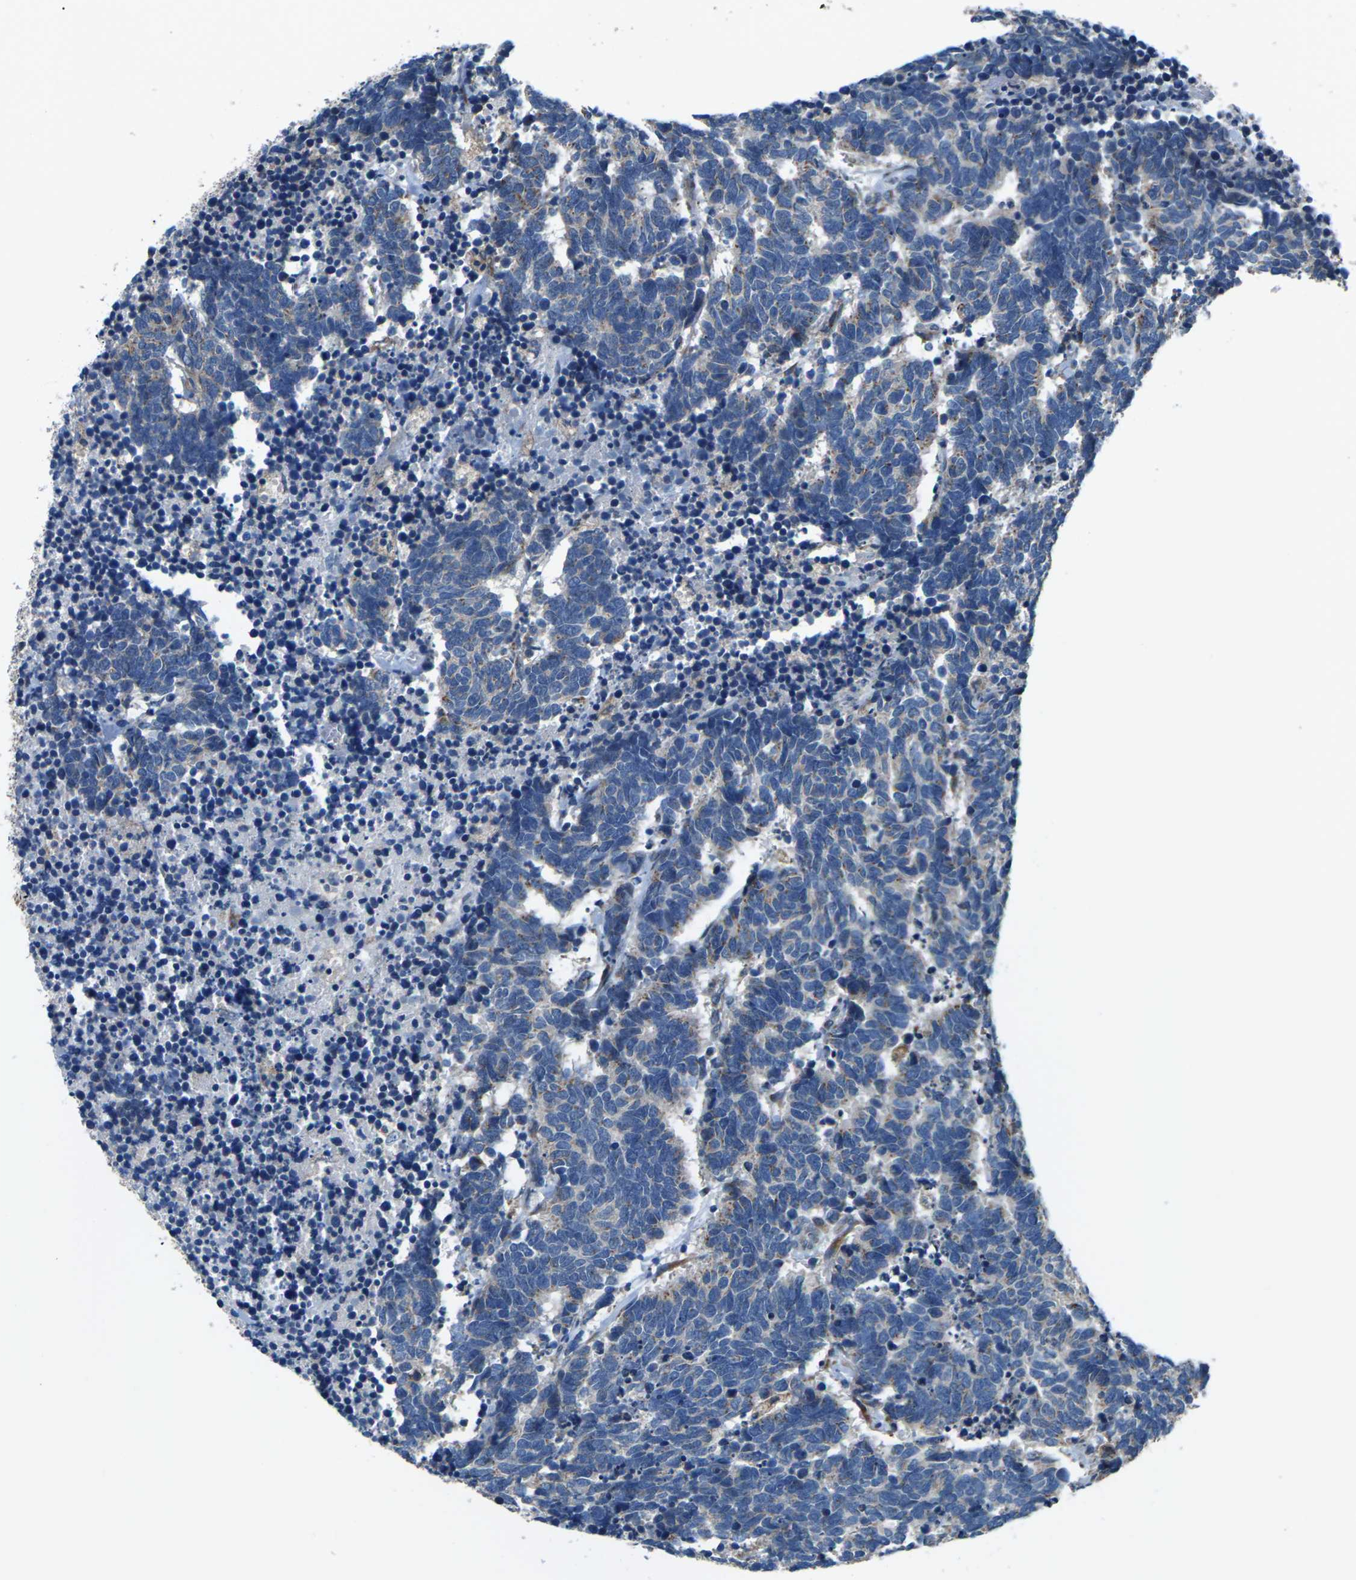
{"staining": {"intensity": "moderate", "quantity": "25%-75%", "location": "cytoplasmic/membranous"}, "tissue": "carcinoid", "cell_type": "Tumor cells", "image_type": "cancer", "snomed": [{"axis": "morphology", "description": "Carcinoma, NOS"}, {"axis": "morphology", "description": "Carcinoid, malignant, NOS"}, {"axis": "topography", "description": "Urinary bladder"}], "caption": "DAB immunohistochemical staining of human carcinoid demonstrates moderate cytoplasmic/membranous protein expression in approximately 25%-75% of tumor cells. The staining was performed using DAB, with brown indicating positive protein expression. Nuclei are stained blue with hematoxylin.", "gene": "GABRP", "patient": {"sex": "male", "age": 57}}